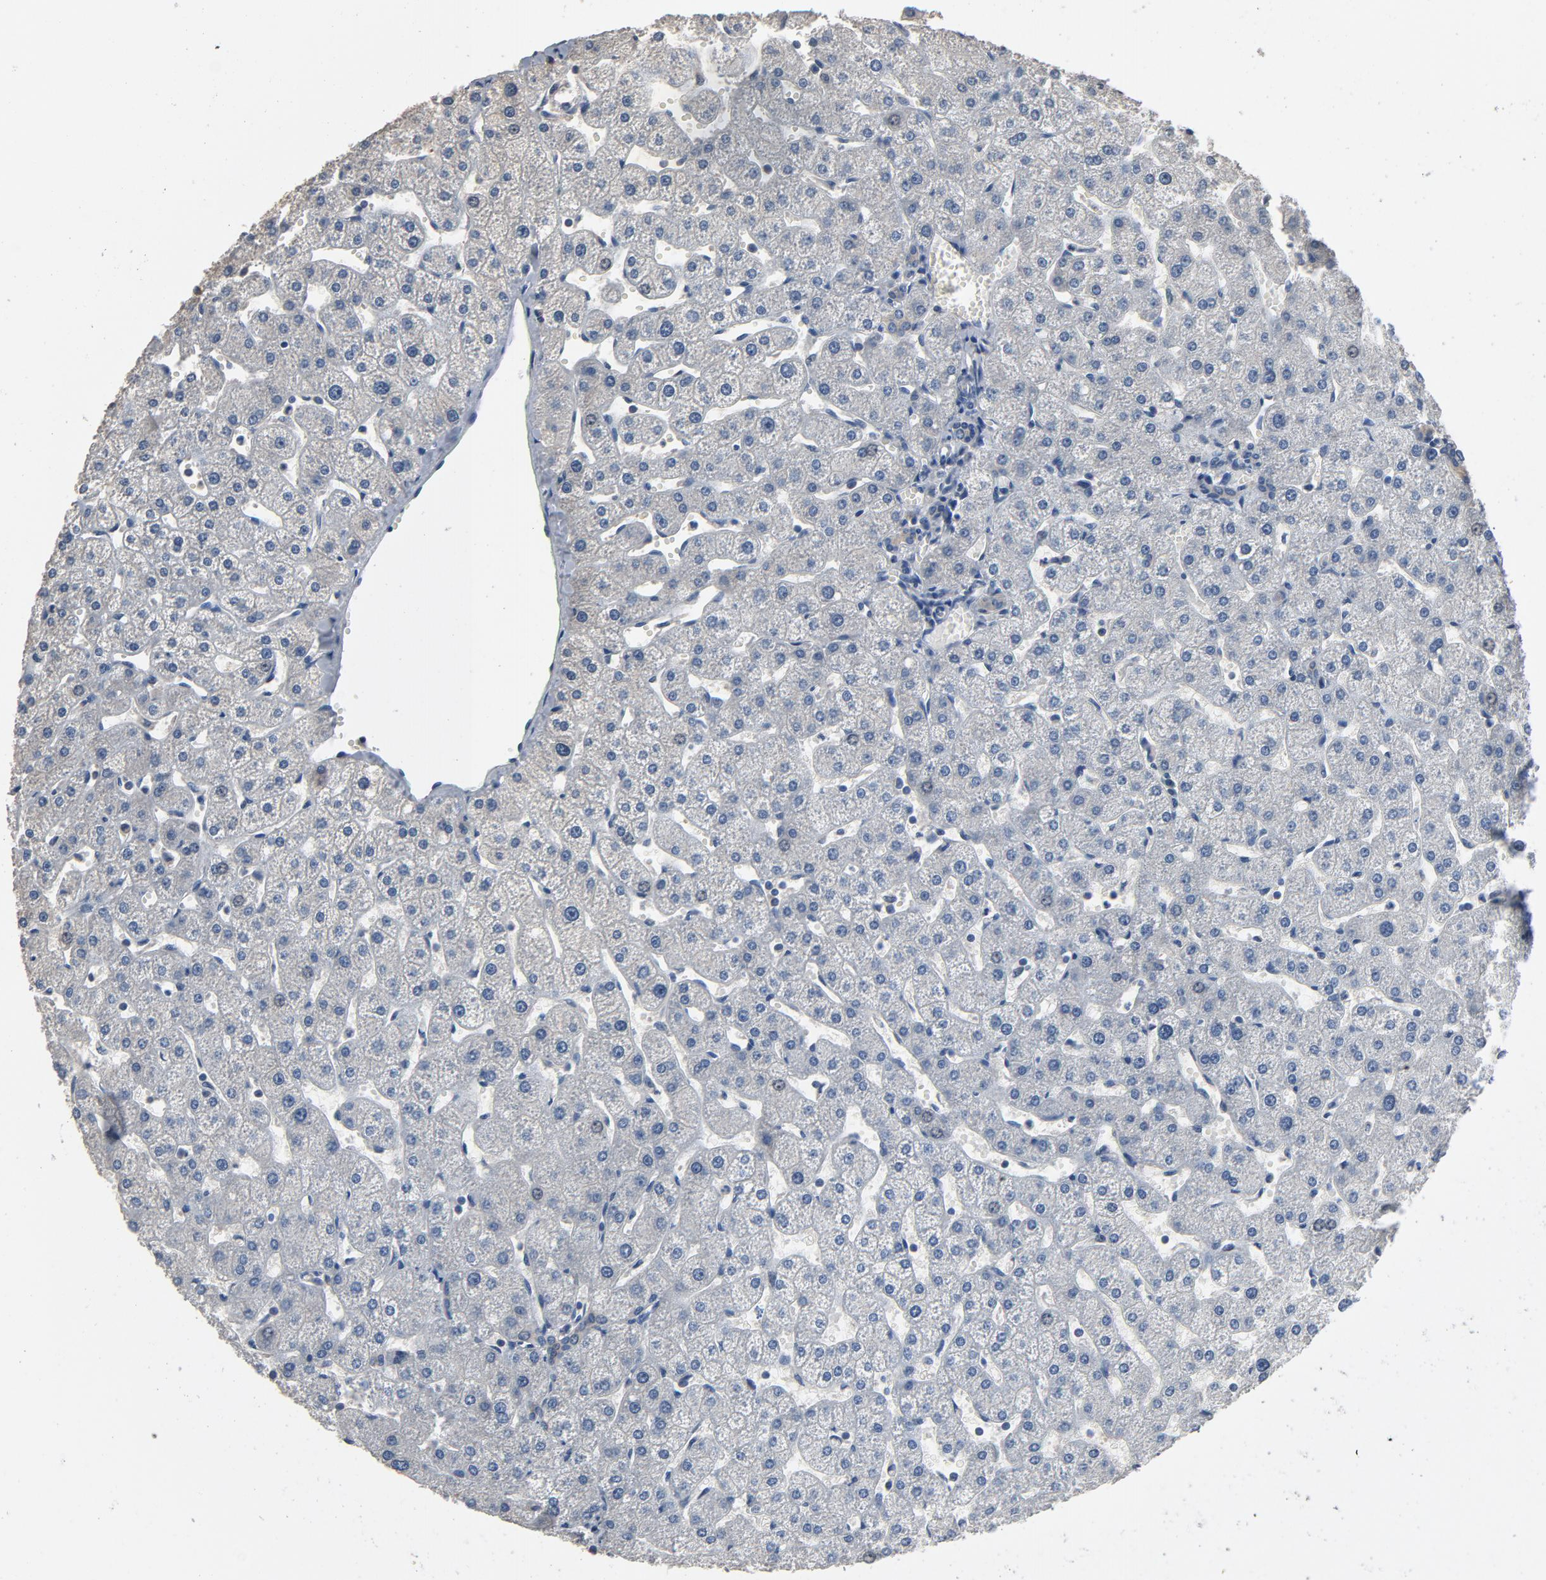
{"staining": {"intensity": "weak", "quantity": ">75%", "location": "cytoplasmic/membranous"}, "tissue": "liver", "cell_type": "Cholangiocytes", "image_type": "normal", "snomed": [{"axis": "morphology", "description": "Normal tissue, NOS"}, {"axis": "topography", "description": "Liver"}], "caption": "This histopathology image displays IHC staining of unremarkable liver, with low weak cytoplasmic/membranous staining in about >75% of cholangiocytes.", "gene": "SOX6", "patient": {"sex": "male", "age": 67}}